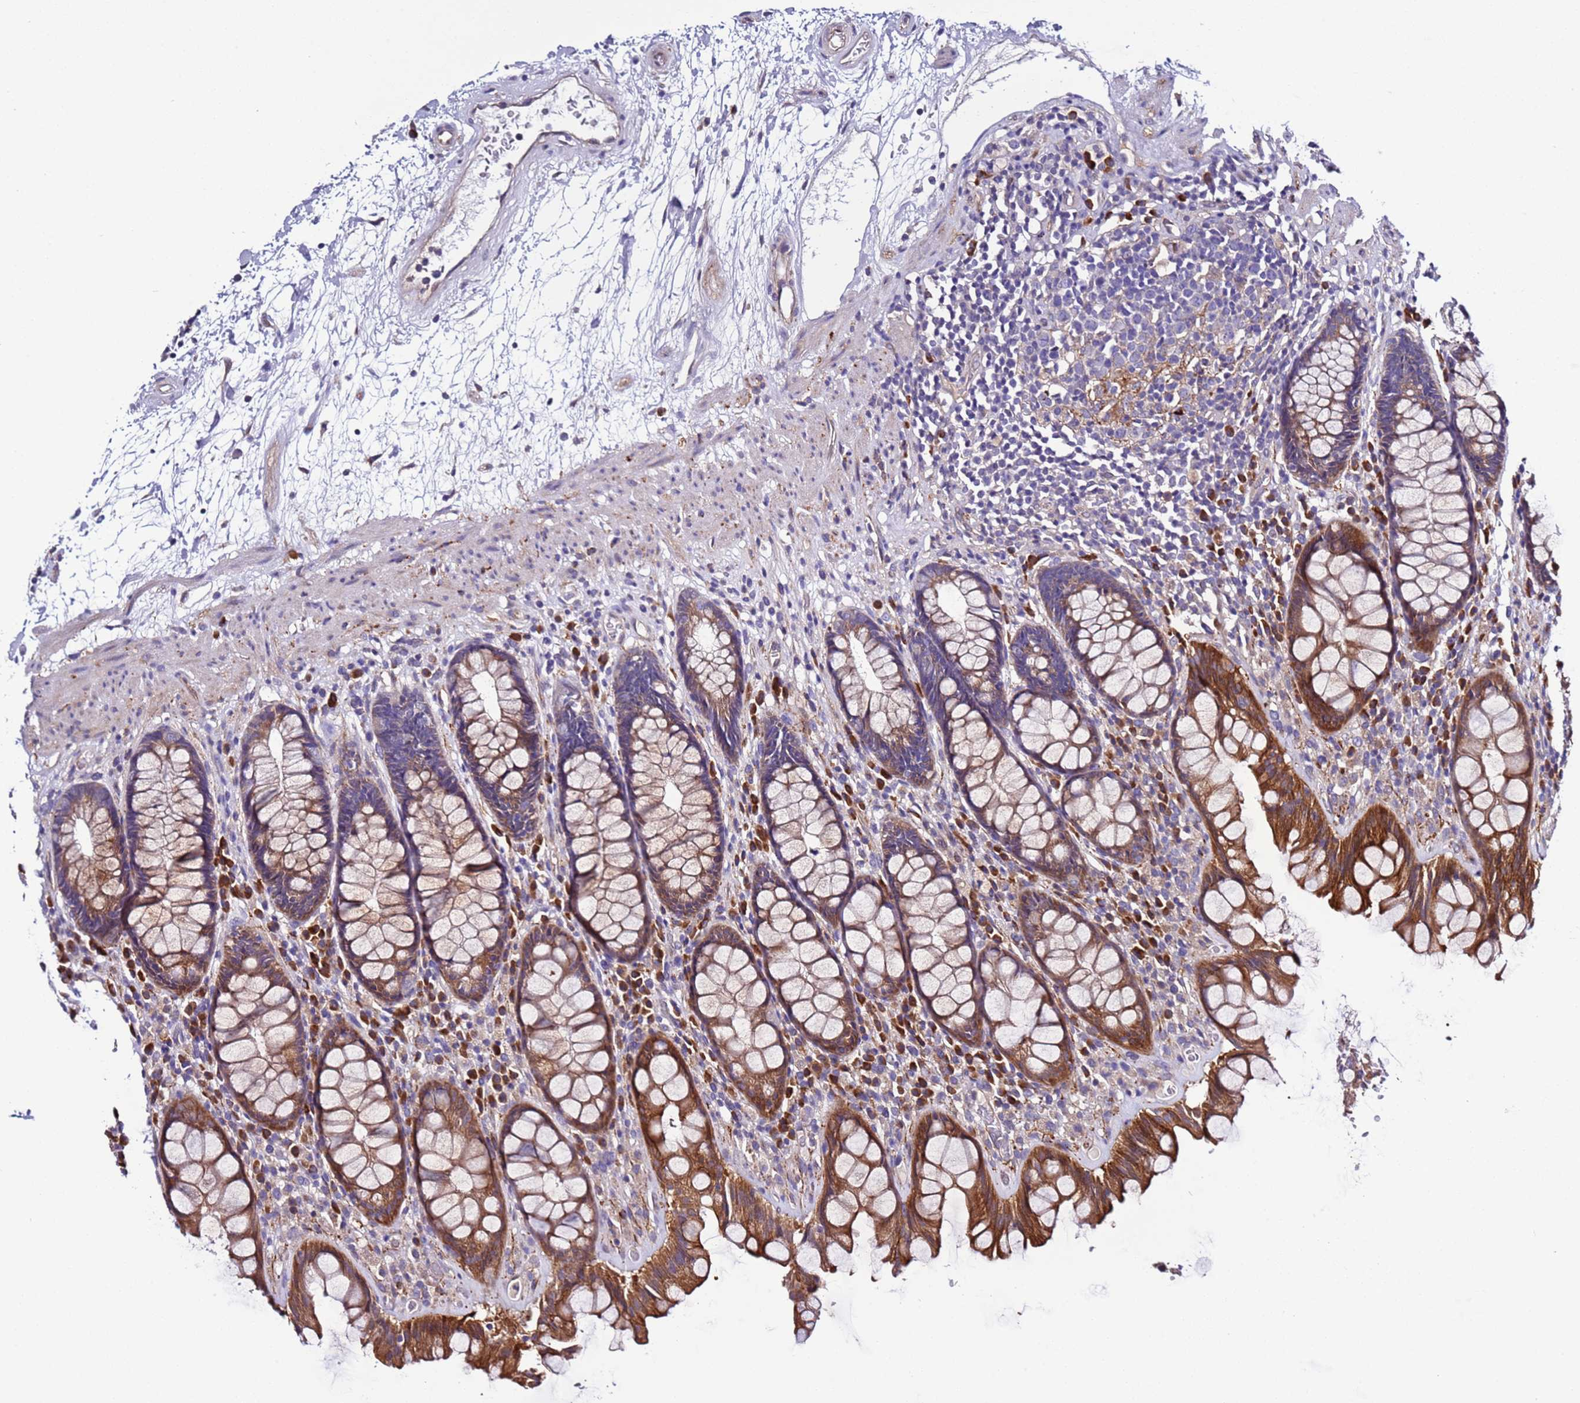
{"staining": {"intensity": "strong", "quantity": "25%-75%", "location": "cytoplasmic/membranous"}, "tissue": "rectum", "cell_type": "Glandular cells", "image_type": "normal", "snomed": [{"axis": "morphology", "description": "Normal tissue, NOS"}, {"axis": "topography", "description": "Rectum"}], "caption": "Immunohistochemical staining of unremarkable rectum demonstrates strong cytoplasmic/membranous protein expression in approximately 25%-75% of glandular cells. Nuclei are stained in blue.", "gene": "SPCS1", "patient": {"sex": "male", "age": 64}}